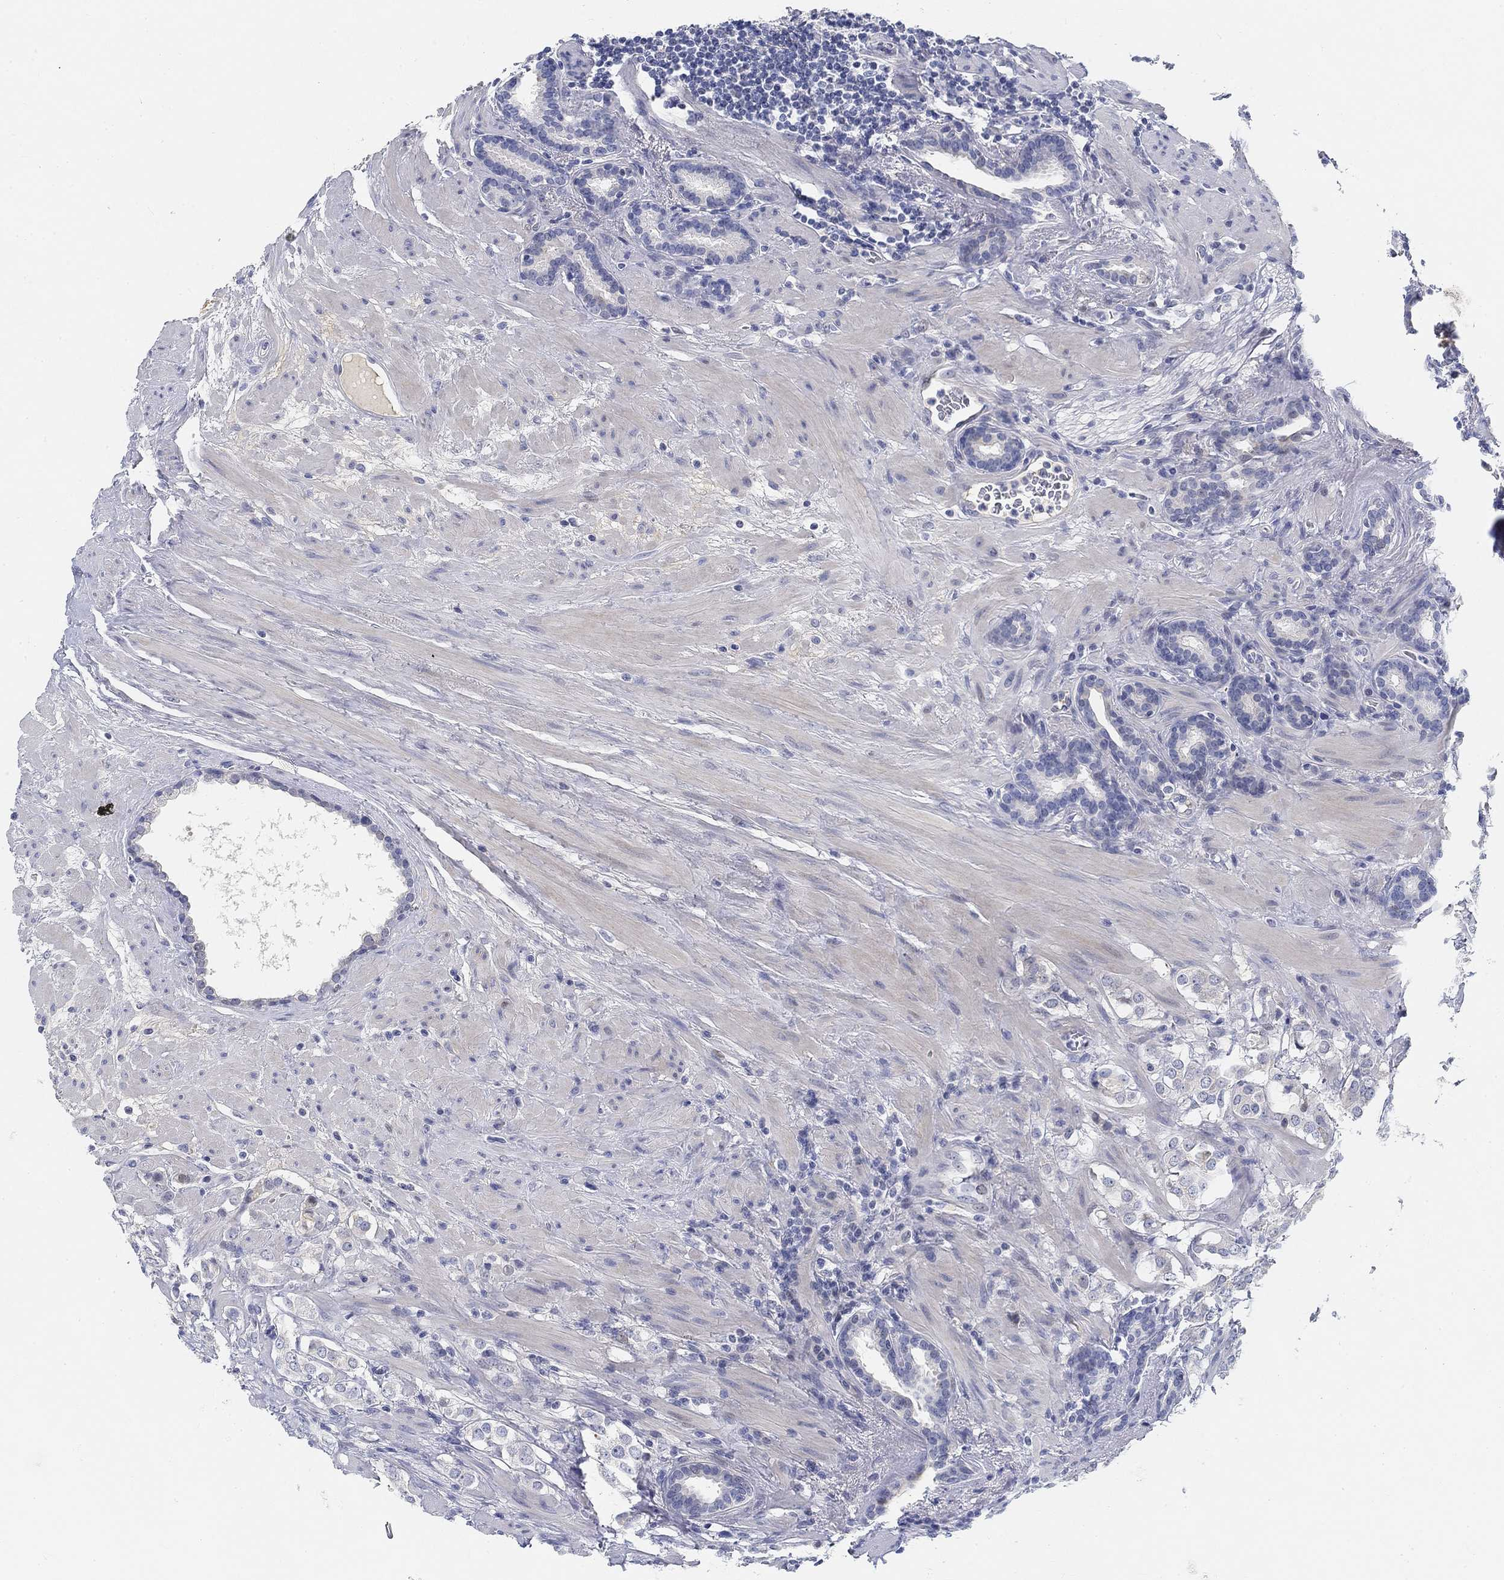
{"staining": {"intensity": "negative", "quantity": "none", "location": "none"}, "tissue": "prostate cancer", "cell_type": "Tumor cells", "image_type": "cancer", "snomed": [{"axis": "morphology", "description": "Adenocarcinoma, NOS"}, {"axis": "topography", "description": "Prostate"}], "caption": "IHC of human prostate adenocarcinoma demonstrates no staining in tumor cells.", "gene": "SNTG2", "patient": {"sex": "male", "age": 66}}